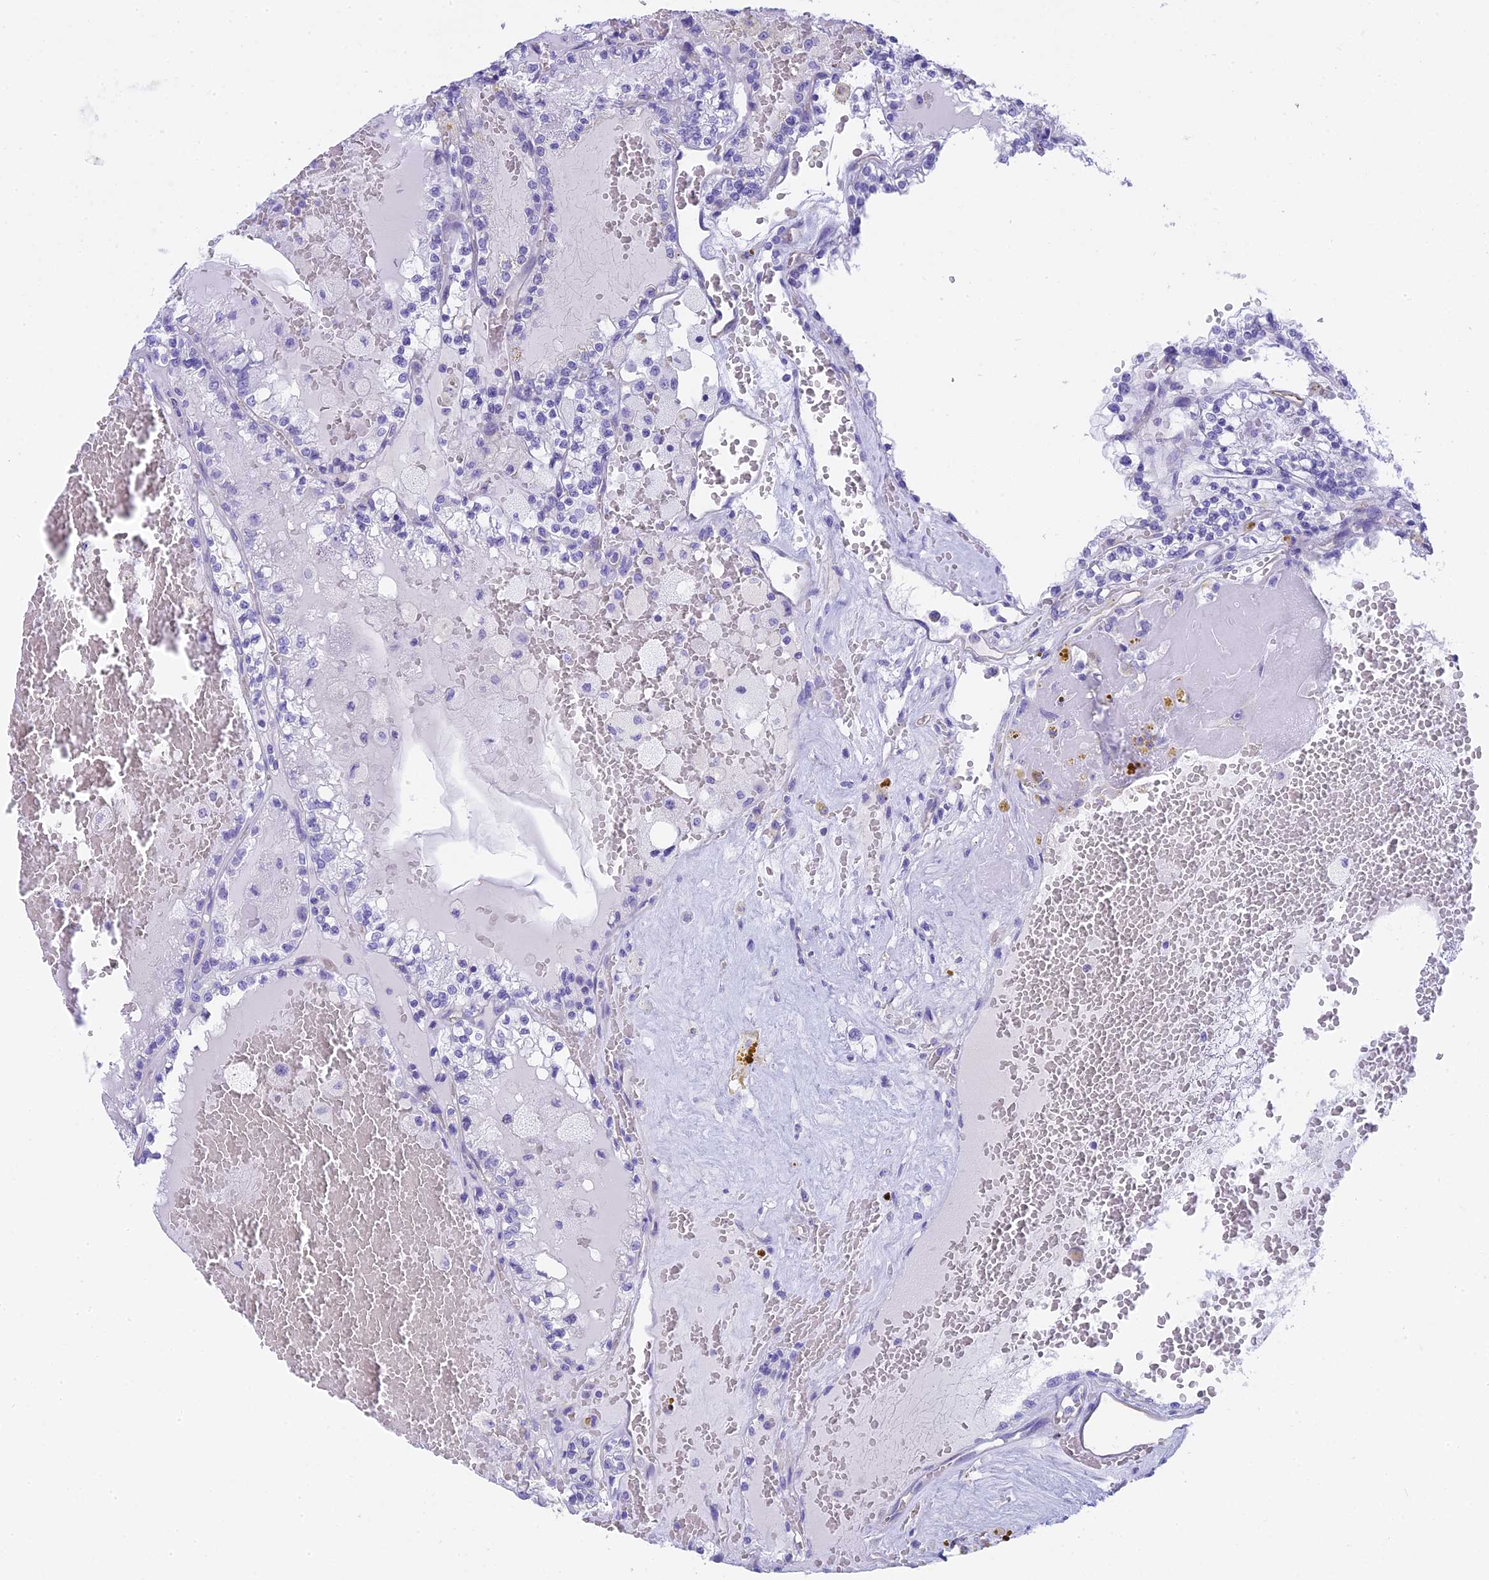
{"staining": {"intensity": "negative", "quantity": "none", "location": "none"}, "tissue": "renal cancer", "cell_type": "Tumor cells", "image_type": "cancer", "snomed": [{"axis": "morphology", "description": "Adenocarcinoma, NOS"}, {"axis": "topography", "description": "Kidney"}], "caption": "The image shows no staining of tumor cells in adenocarcinoma (renal).", "gene": "TACSTD2", "patient": {"sex": "female", "age": 56}}